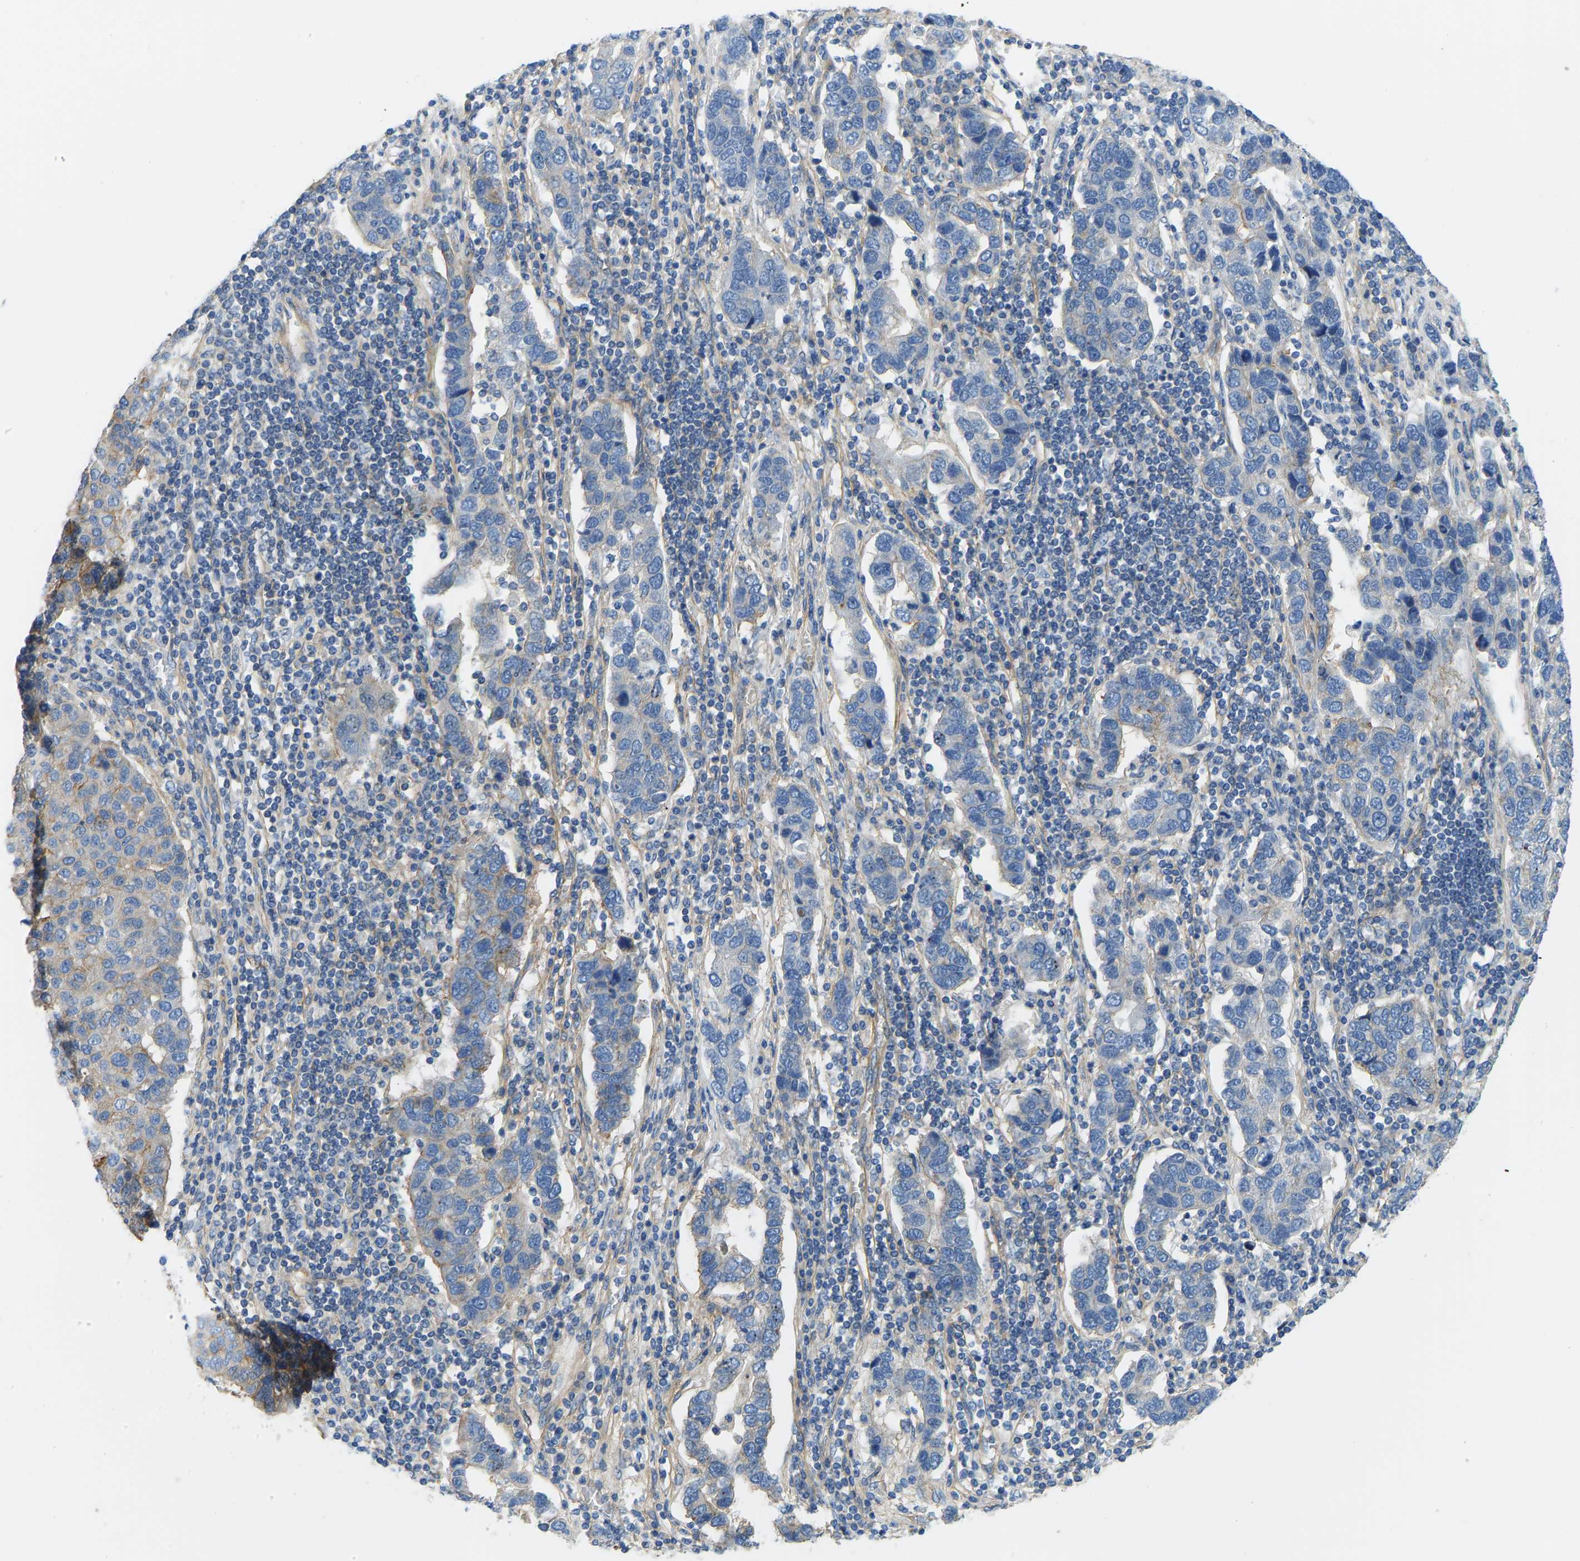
{"staining": {"intensity": "moderate", "quantity": "25%-75%", "location": "cytoplasmic/membranous"}, "tissue": "pancreatic cancer", "cell_type": "Tumor cells", "image_type": "cancer", "snomed": [{"axis": "morphology", "description": "Adenocarcinoma, NOS"}, {"axis": "topography", "description": "Pancreas"}], "caption": "Immunohistochemistry (IHC) (DAB (3,3'-diaminobenzidine)) staining of pancreatic cancer shows moderate cytoplasmic/membranous protein positivity in approximately 25%-75% of tumor cells.", "gene": "CHAD", "patient": {"sex": "female", "age": 61}}